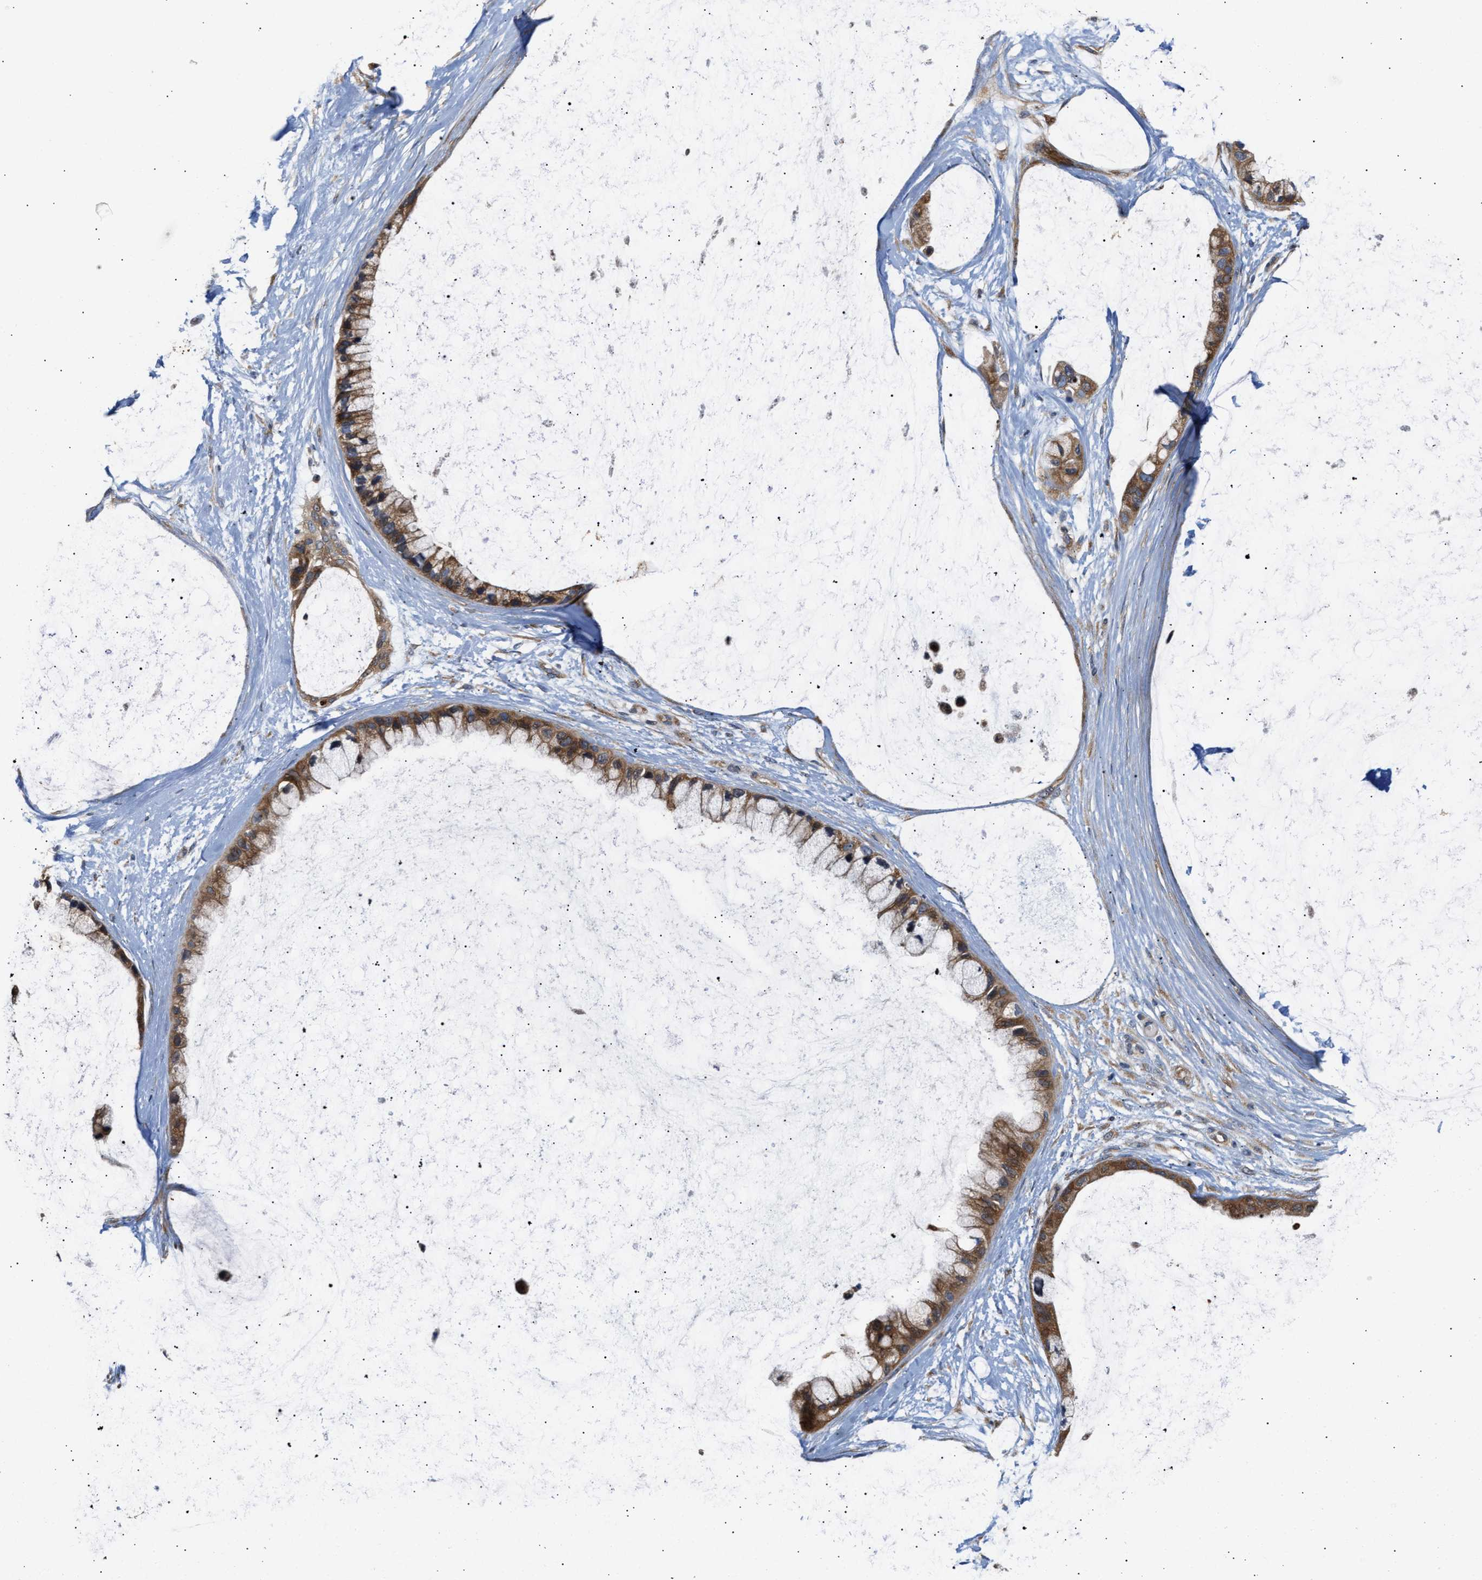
{"staining": {"intensity": "moderate", "quantity": ">75%", "location": "cytoplasmic/membranous"}, "tissue": "ovarian cancer", "cell_type": "Tumor cells", "image_type": "cancer", "snomed": [{"axis": "morphology", "description": "Cystadenocarcinoma, mucinous, NOS"}, {"axis": "topography", "description": "Ovary"}], "caption": "Immunohistochemistry of ovarian mucinous cystadenocarcinoma displays medium levels of moderate cytoplasmic/membranous positivity in about >75% of tumor cells.", "gene": "CLIP2", "patient": {"sex": "female", "age": 39}}